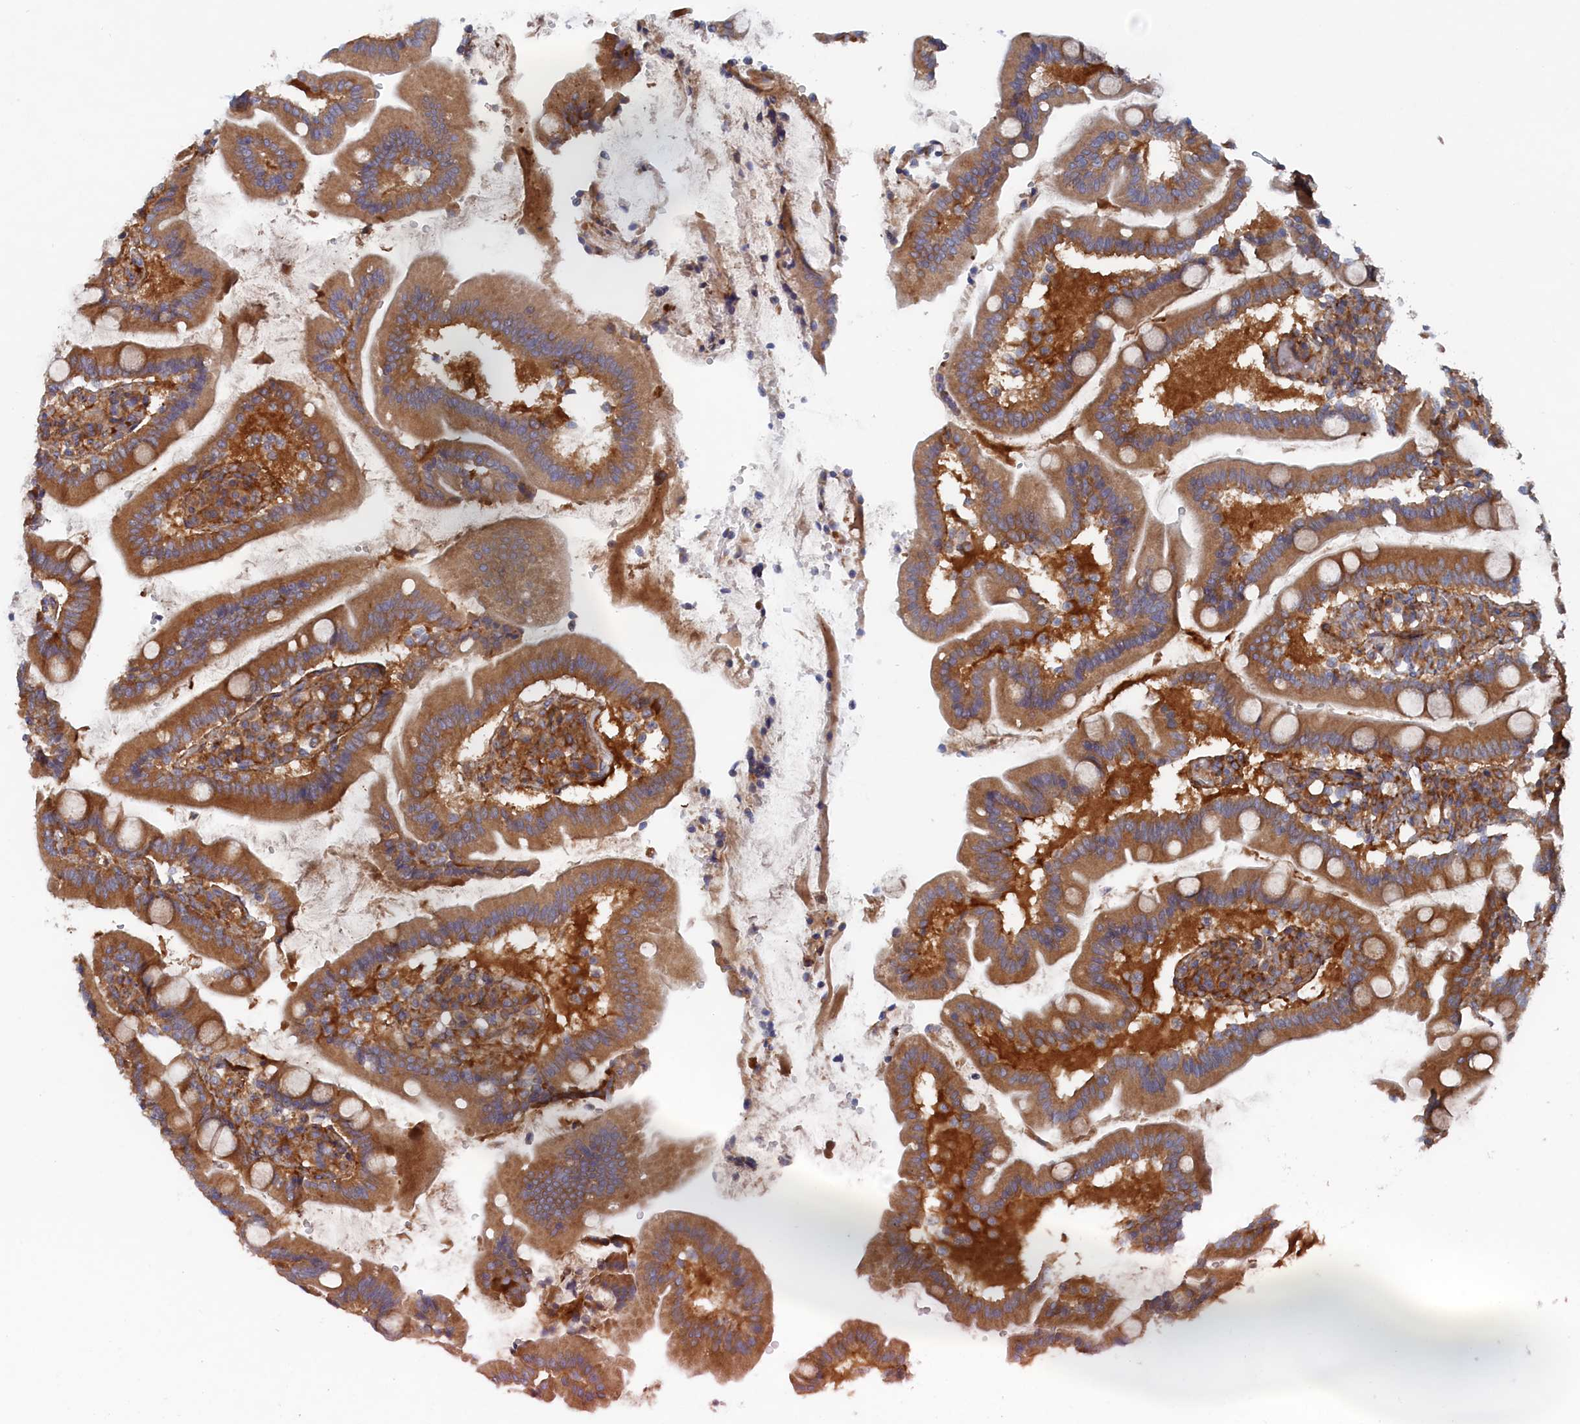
{"staining": {"intensity": "moderate", "quantity": ">75%", "location": "cytoplasmic/membranous"}, "tissue": "duodenum", "cell_type": "Glandular cells", "image_type": "normal", "snomed": [{"axis": "morphology", "description": "Normal tissue, NOS"}, {"axis": "topography", "description": "Duodenum"}], "caption": "Glandular cells exhibit moderate cytoplasmic/membranous expression in approximately >75% of cells in normal duodenum. Ihc stains the protein in brown and the nuclei are stained blue.", "gene": "TMEM196", "patient": {"sex": "female", "age": 67}}